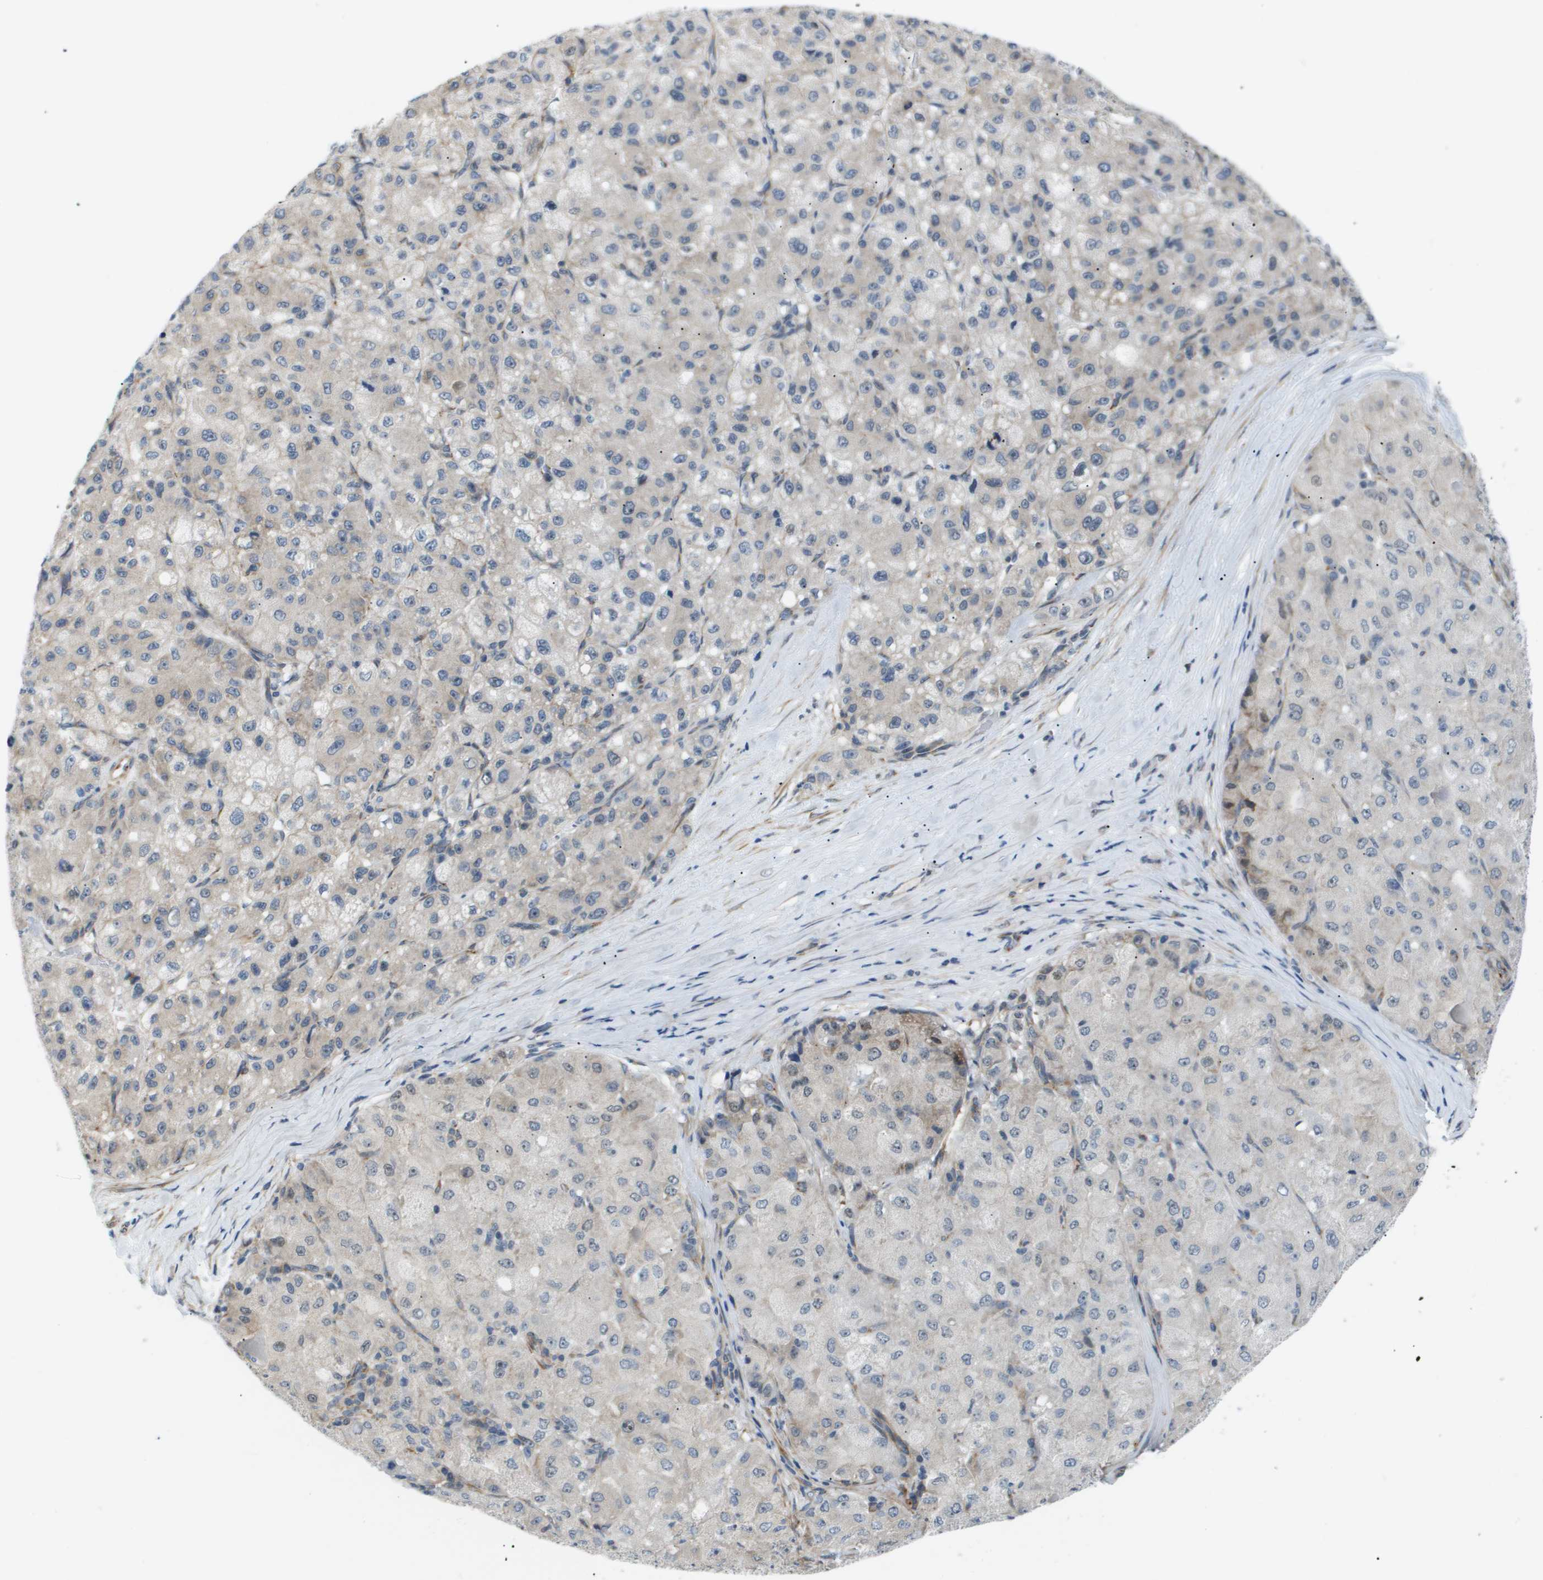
{"staining": {"intensity": "negative", "quantity": "none", "location": "none"}, "tissue": "liver cancer", "cell_type": "Tumor cells", "image_type": "cancer", "snomed": [{"axis": "morphology", "description": "Carcinoma, Hepatocellular, NOS"}, {"axis": "topography", "description": "Liver"}], "caption": "IHC photomicrograph of neoplastic tissue: liver cancer stained with DAB displays no significant protein expression in tumor cells. Brightfield microscopy of immunohistochemistry (IHC) stained with DAB (brown) and hematoxylin (blue), captured at high magnification.", "gene": "OTUD5", "patient": {"sex": "male", "age": 80}}